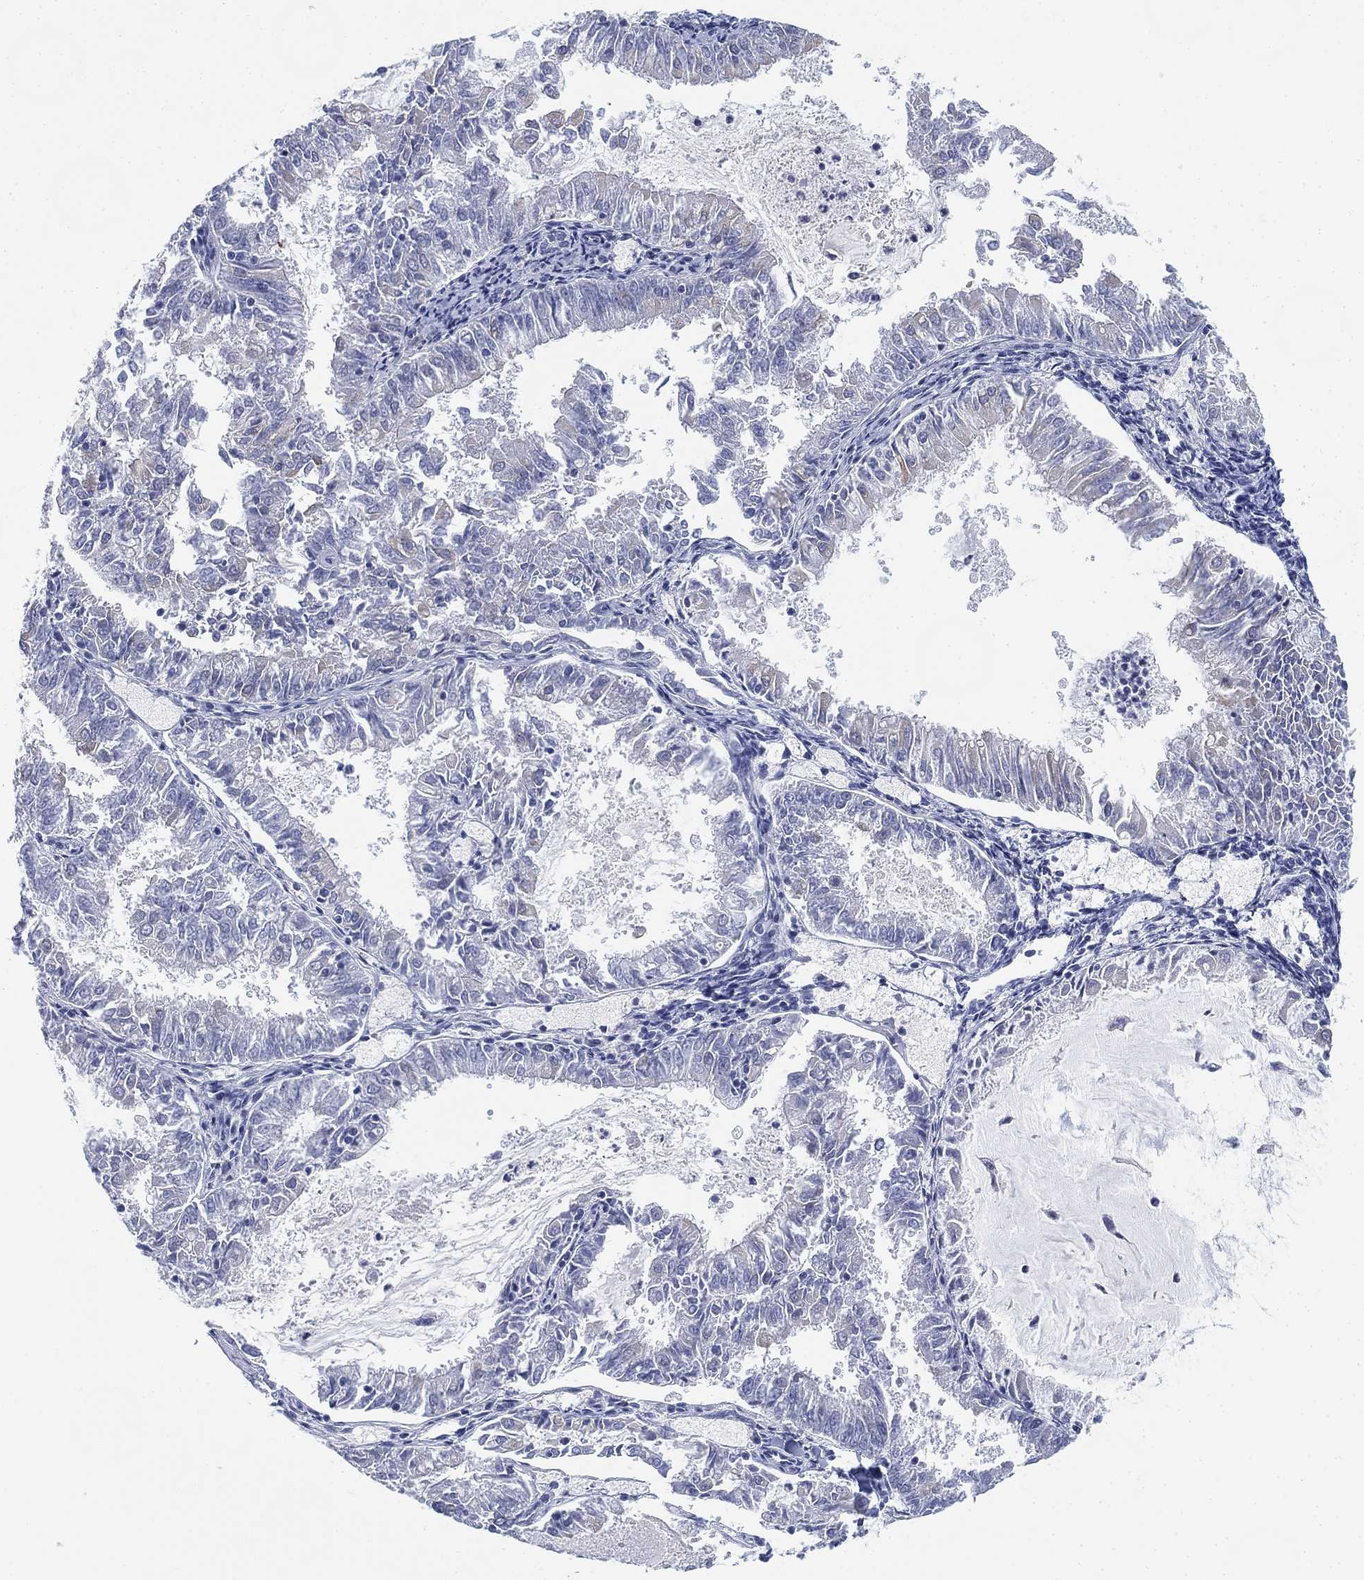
{"staining": {"intensity": "negative", "quantity": "none", "location": "none"}, "tissue": "endometrial cancer", "cell_type": "Tumor cells", "image_type": "cancer", "snomed": [{"axis": "morphology", "description": "Adenocarcinoma, NOS"}, {"axis": "topography", "description": "Endometrium"}], "caption": "Immunohistochemical staining of human endometrial cancer (adenocarcinoma) reveals no significant staining in tumor cells.", "gene": "GCNA", "patient": {"sex": "female", "age": 57}}